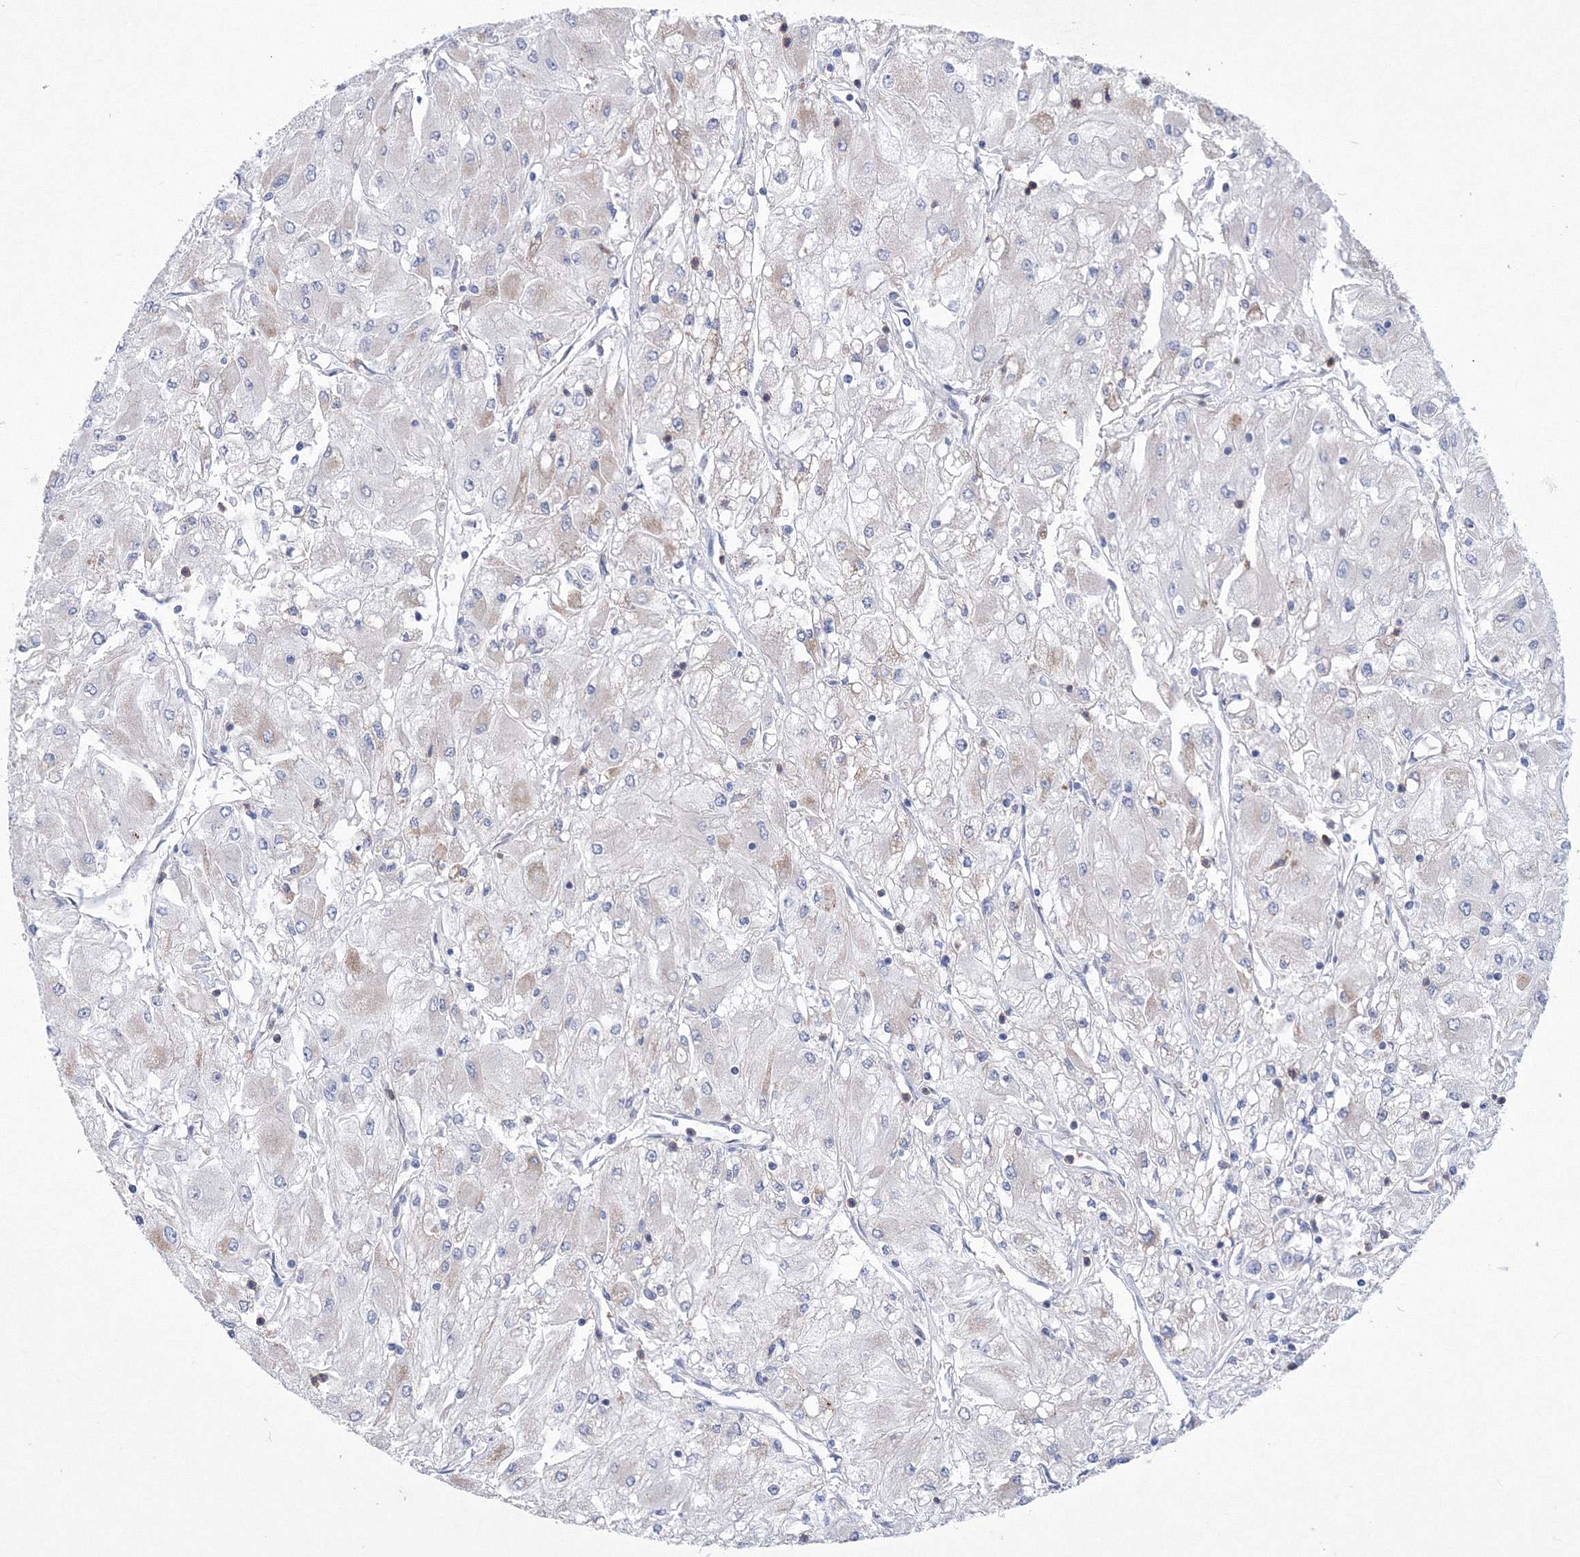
{"staining": {"intensity": "negative", "quantity": "none", "location": "none"}, "tissue": "renal cancer", "cell_type": "Tumor cells", "image_type": "cancer", "snomed": [{"axis": "morphology", "description": "Adenocarcinoma, NOS"}, {"axis": "topography", "description": "Kidney"}], "caption": "Tumor cells show no significant protein staining in renal cancer.", "gene": "RNPEPL1", "patient": {"sex": "male", "age": 80}}